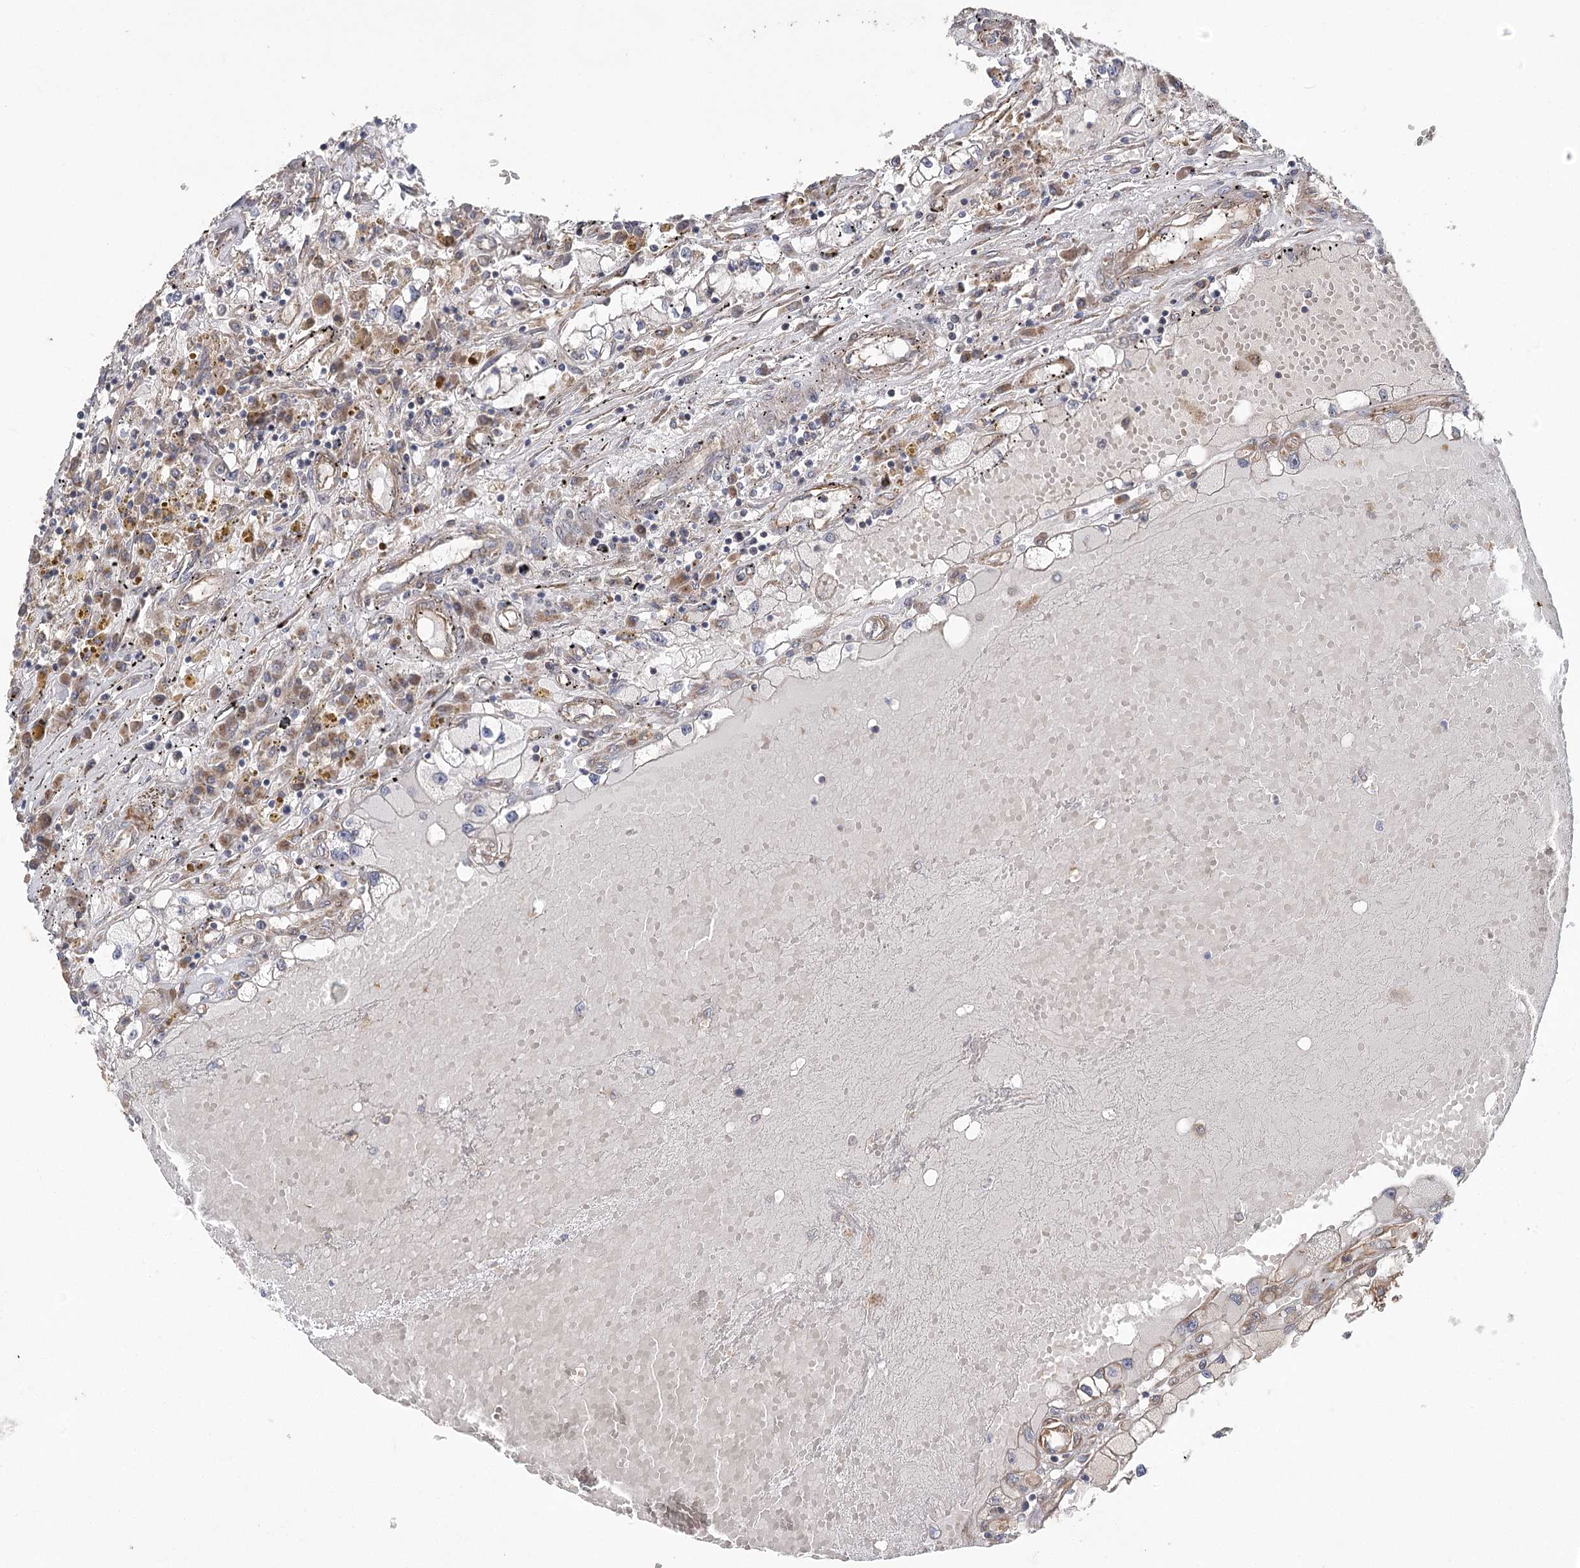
{"staining": {"intensity": "weak", "quantity": ">75%", "location": "cytoplasmic/membranous"}, "tissue": "renal cancer", "cell_type": "Tumor cells", "image_type": "cancer", "snomed": [{"axis": "morphology", "description": "Adenocarcinoma, NOS"}, {"axis": "topography", "description": "Kidney"}], "caption": "This micrograph demonstrates renal adenocarcinoma stained with immunohistochemistry to label a protein in brown. The cytoplasmic/membranous of tumor cells show weak positivity for the protein. Nuclei are counter-stained blue.", "gene": "RWDD4", "patient": {"sex": "male", "age": 56}}